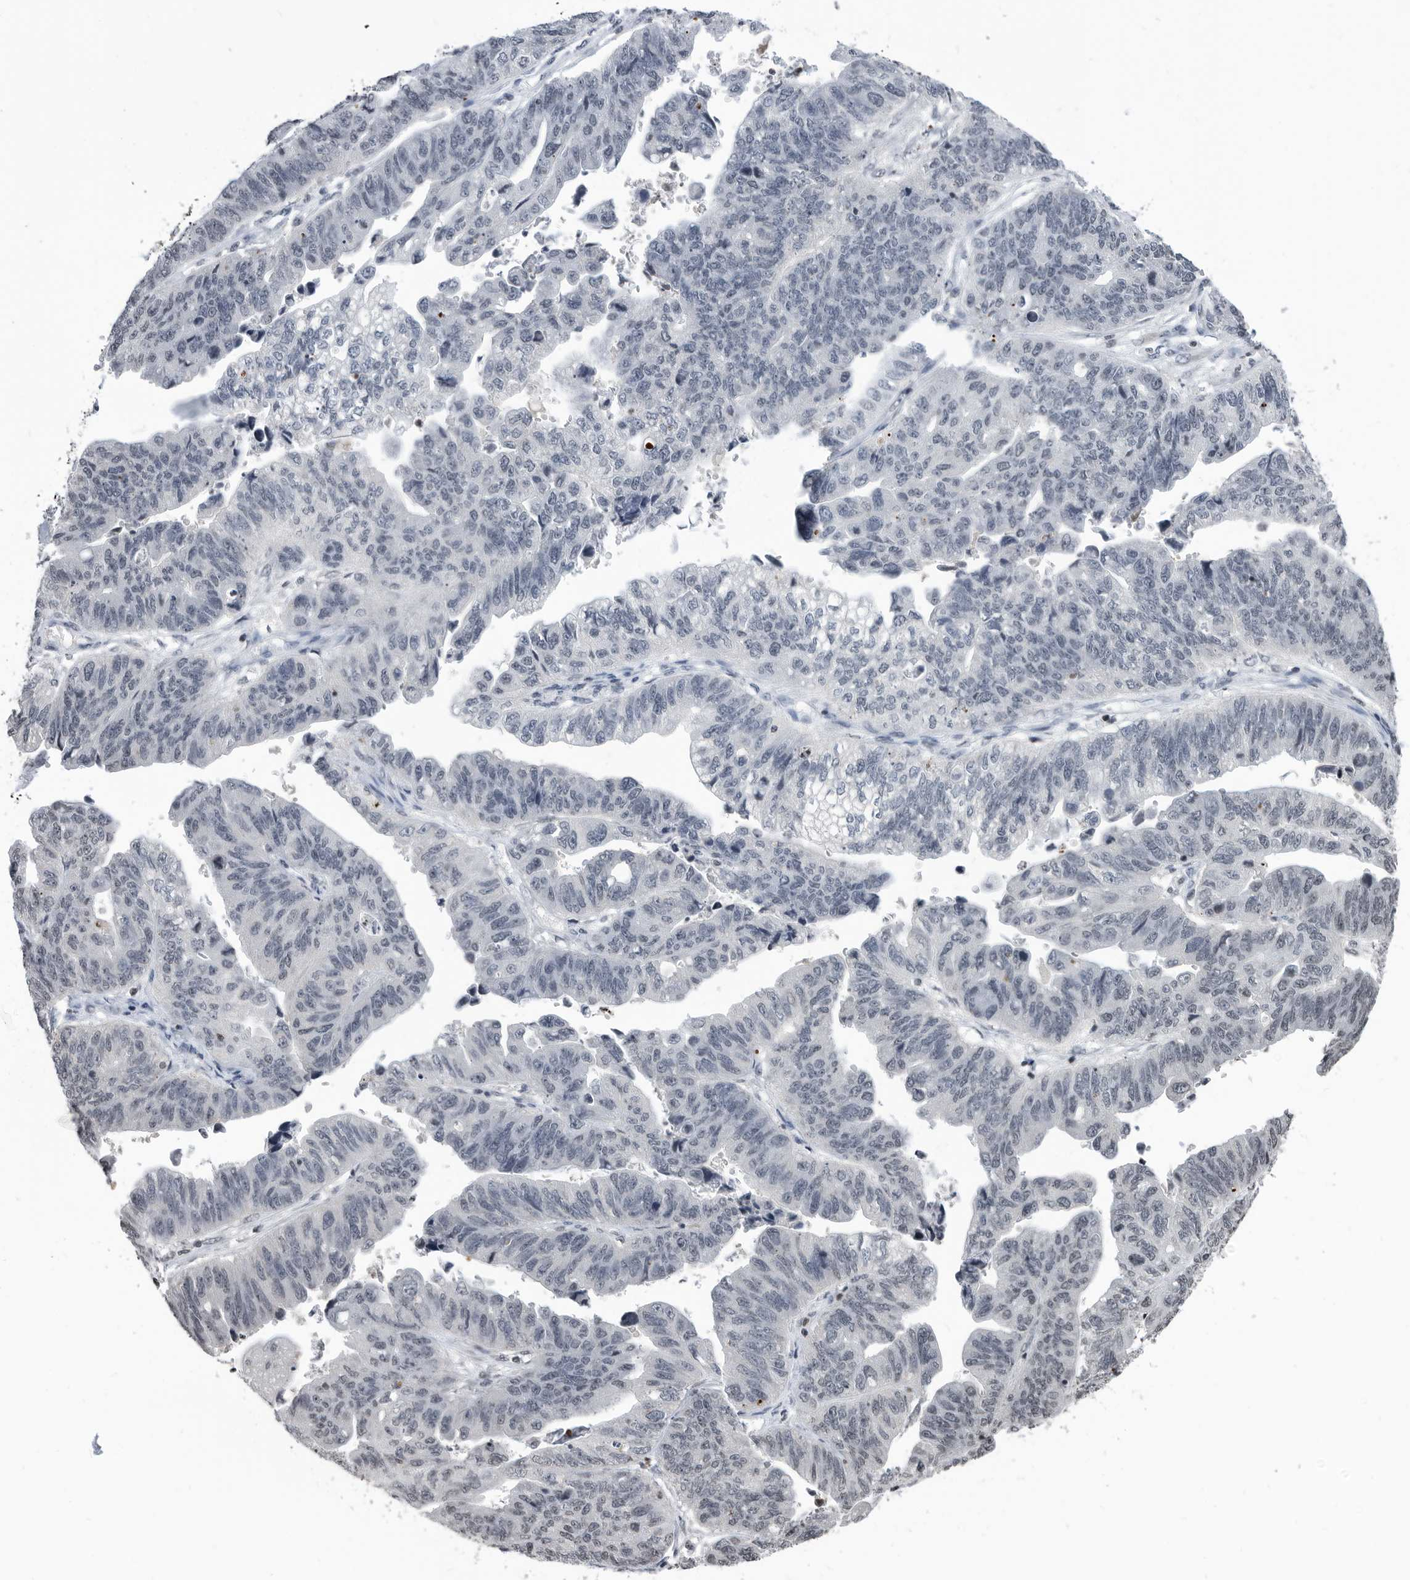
{"staining": {"intensity": "weak", "quantity": "<25%", "location": "nuclear"}, "tissue": "stomach cancer", "cell_type": "Tumor cells", "image_type": "cancer", "snomed": [{"axis": "morphology", "description": "Adenocarcinoma, NOS"}, {"axis": "topography", "description": "Stomach"}], "caption": "The photomicrograph reveals no significant expression in tumor cells of stomach cancer. (DAB immunohistochemistry, high magnification).", "gene": "TSTD1", "patient": {"sex": "male", "age": 59}}